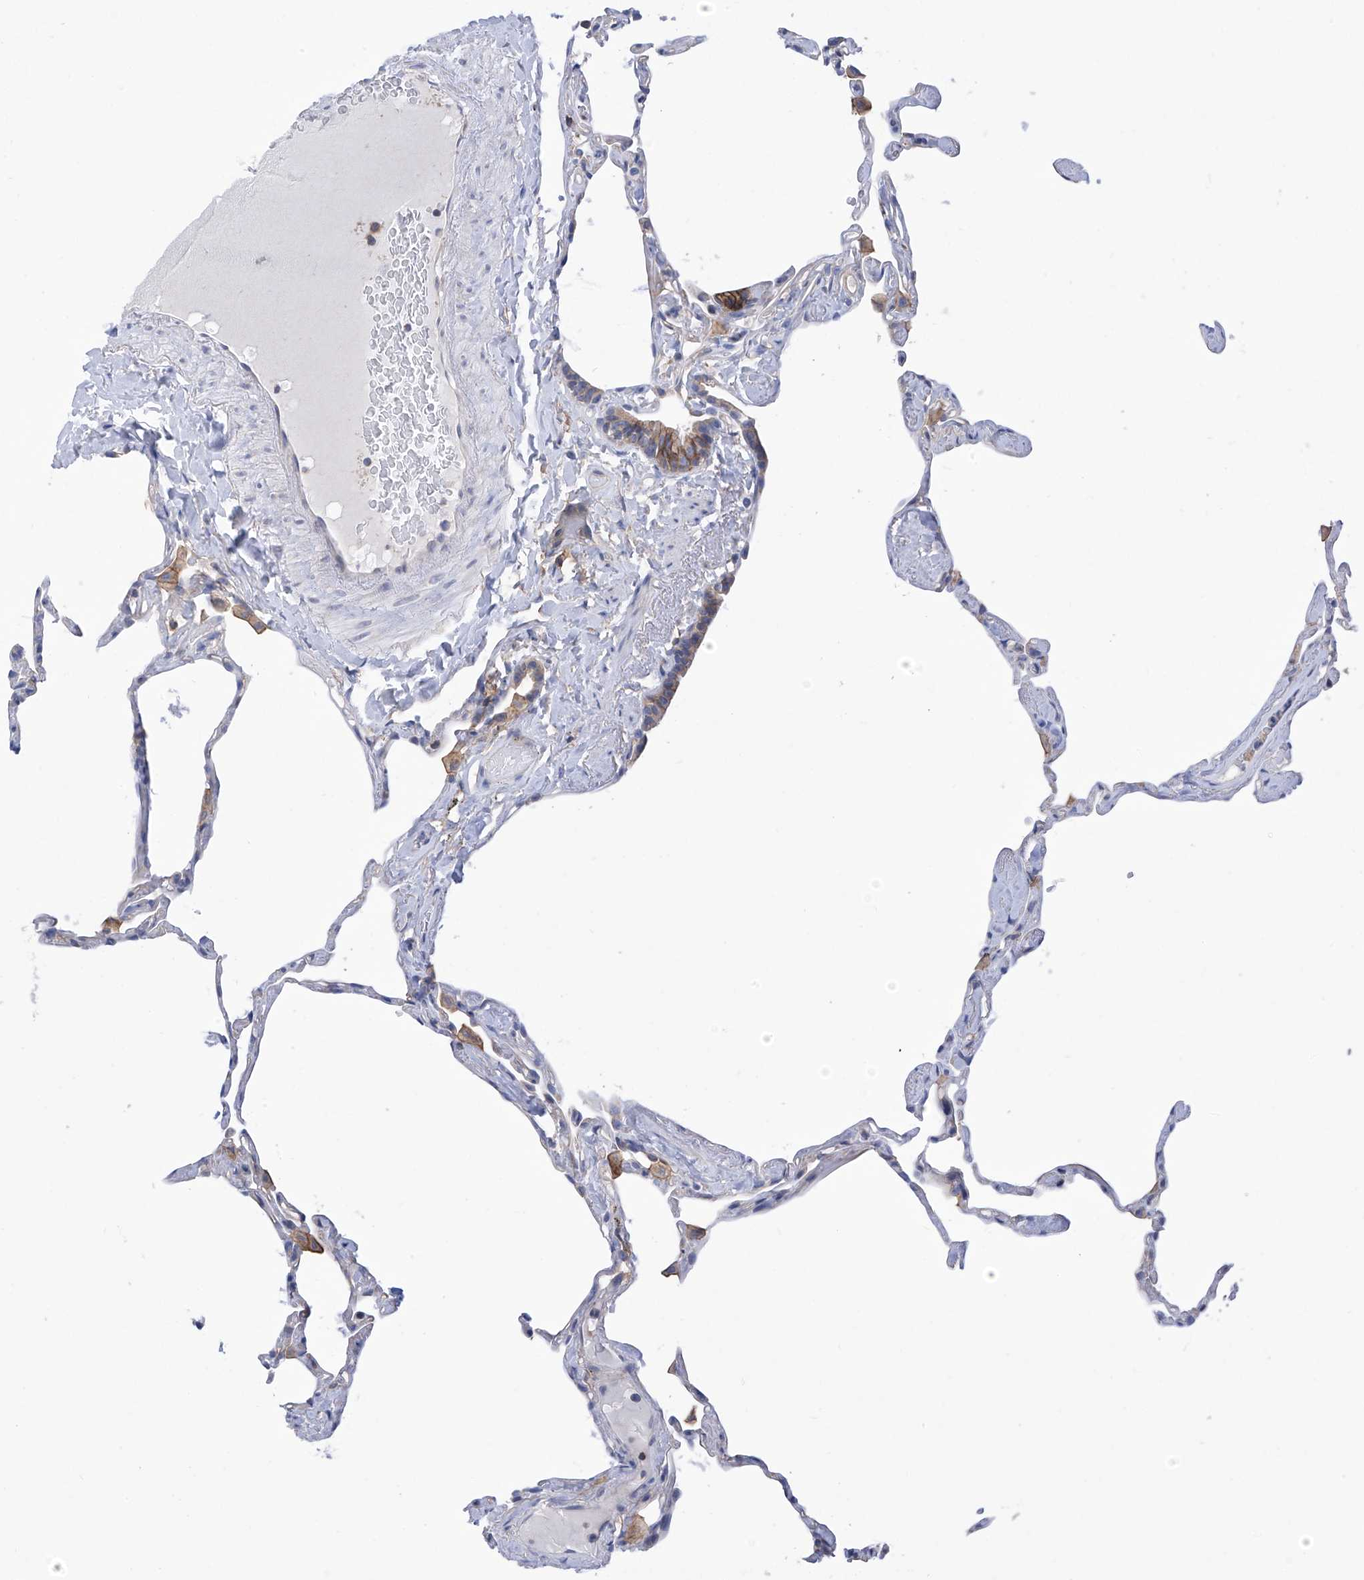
{"staining": {"intensity": "negative", "quantity": "none", "location": "none"}, "tissue": "lung", "cell_type": "Alveolar cells", "image_type": "normal", "snomed": [{"axis": "morphology", "description": "Normal tissue, NOS"}, {"axis": "topography", "description": "Lung"}], "caption": "High power microscopy micrograph of an immunohistochemistry micrograph of normal lung, revealing no significant expression in alveolar cells. (Immunohistochemistry (ihc), brightfield microscopy, high magnification).", "gene": "P2RX7", "patient": {"sex": "male", "age": 65}}